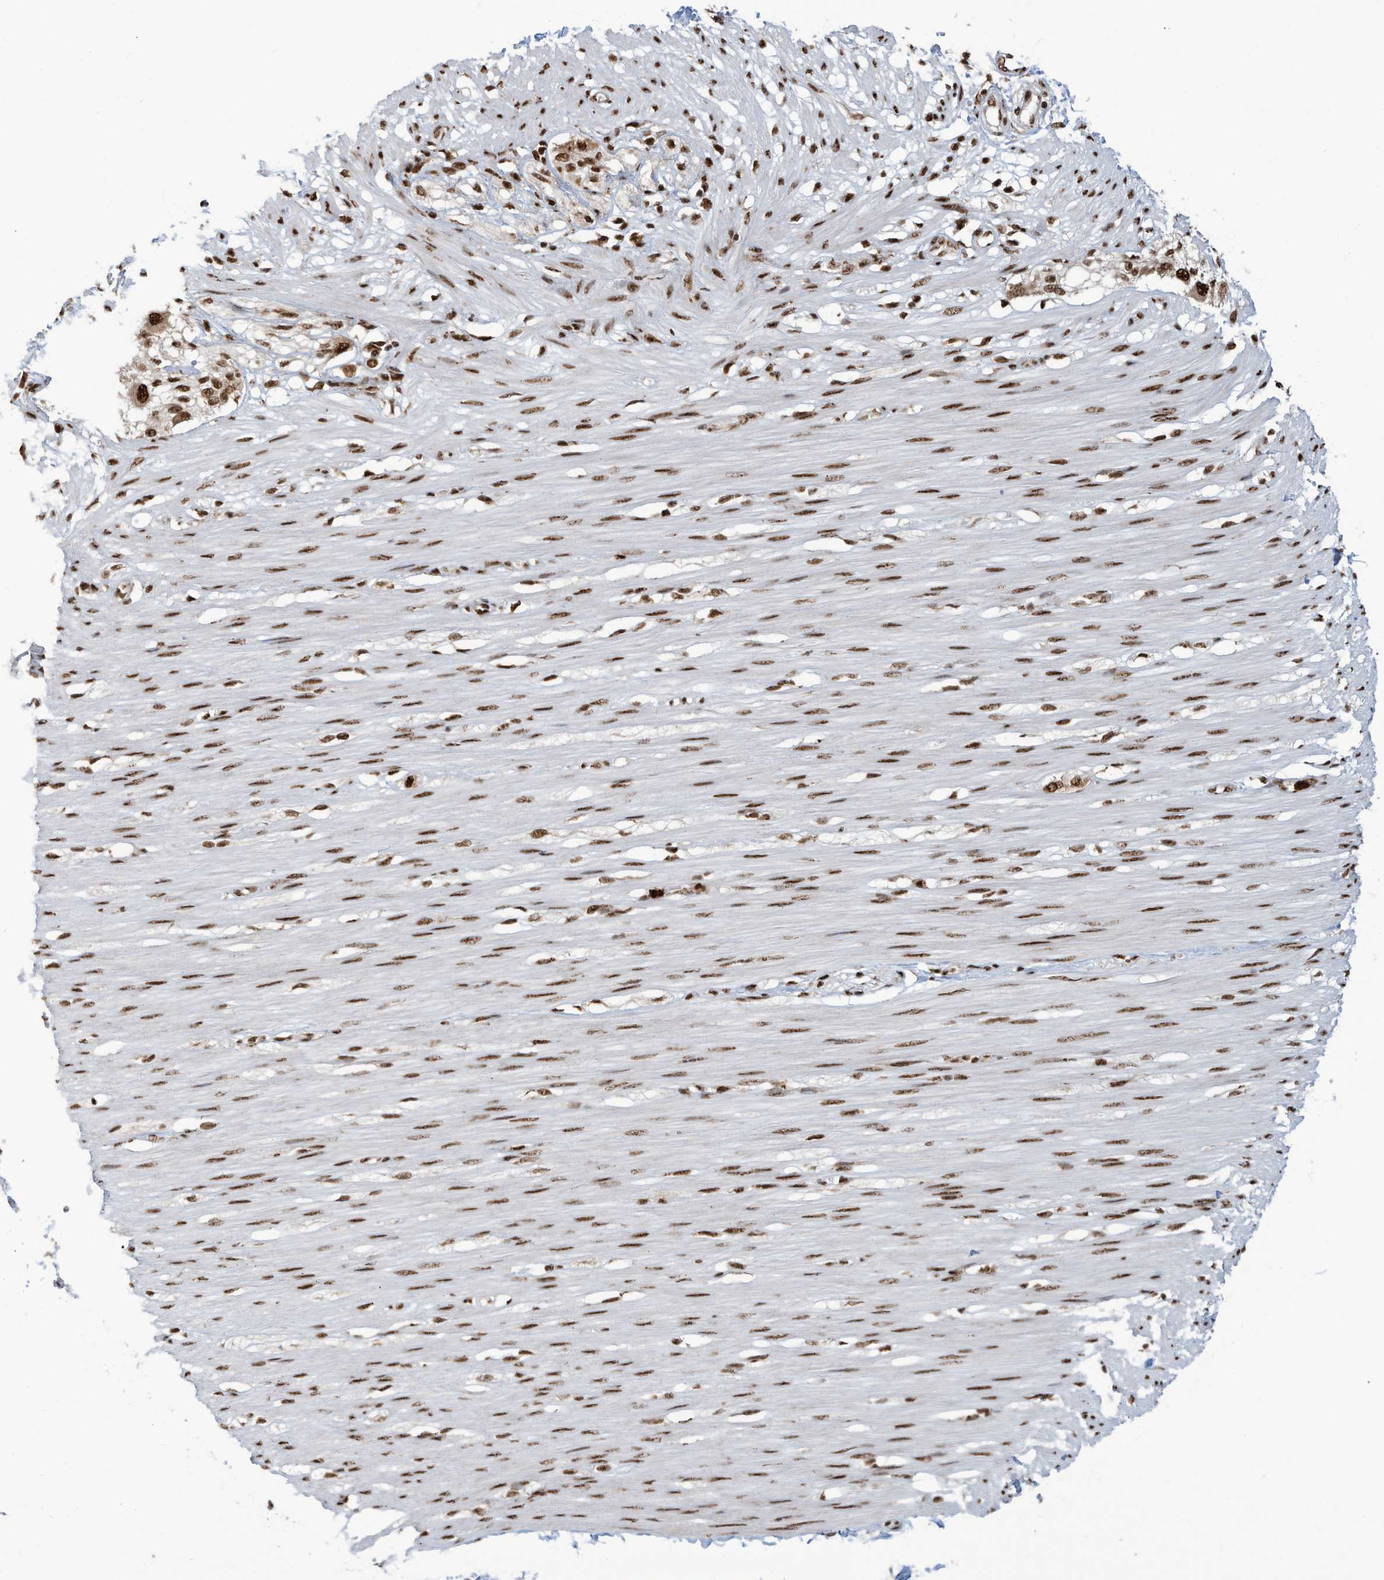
{"staining": {"intensity": "moderate", "quantity": ">75%", "location": "nuclear"}, "tissue": "smooth muscle", "cell_type": "Smooth muscle cells", "image_type": "normal", "snomed": [{"axis": "morphology", "description": "Normal tissue, NOS"}, {"axis": "morphology", "description": "Adenocarcinoma, NOS"}, {"axis": "topography", "description": "Colon"}, {"axis": "topography", "description": "Peripheral nerve tissue"}], "caption": "IHC (DAB (3,3'-diaminobenzidine)) staining of benign human smooth muscle exhibits moderate nuclear protein staining in about >75% of smooth muscle cells. (DAB IHC with brightfield microscopy, high magnification).", "gene": "LBH", "patient": {"sex": "male", "age": 14}}